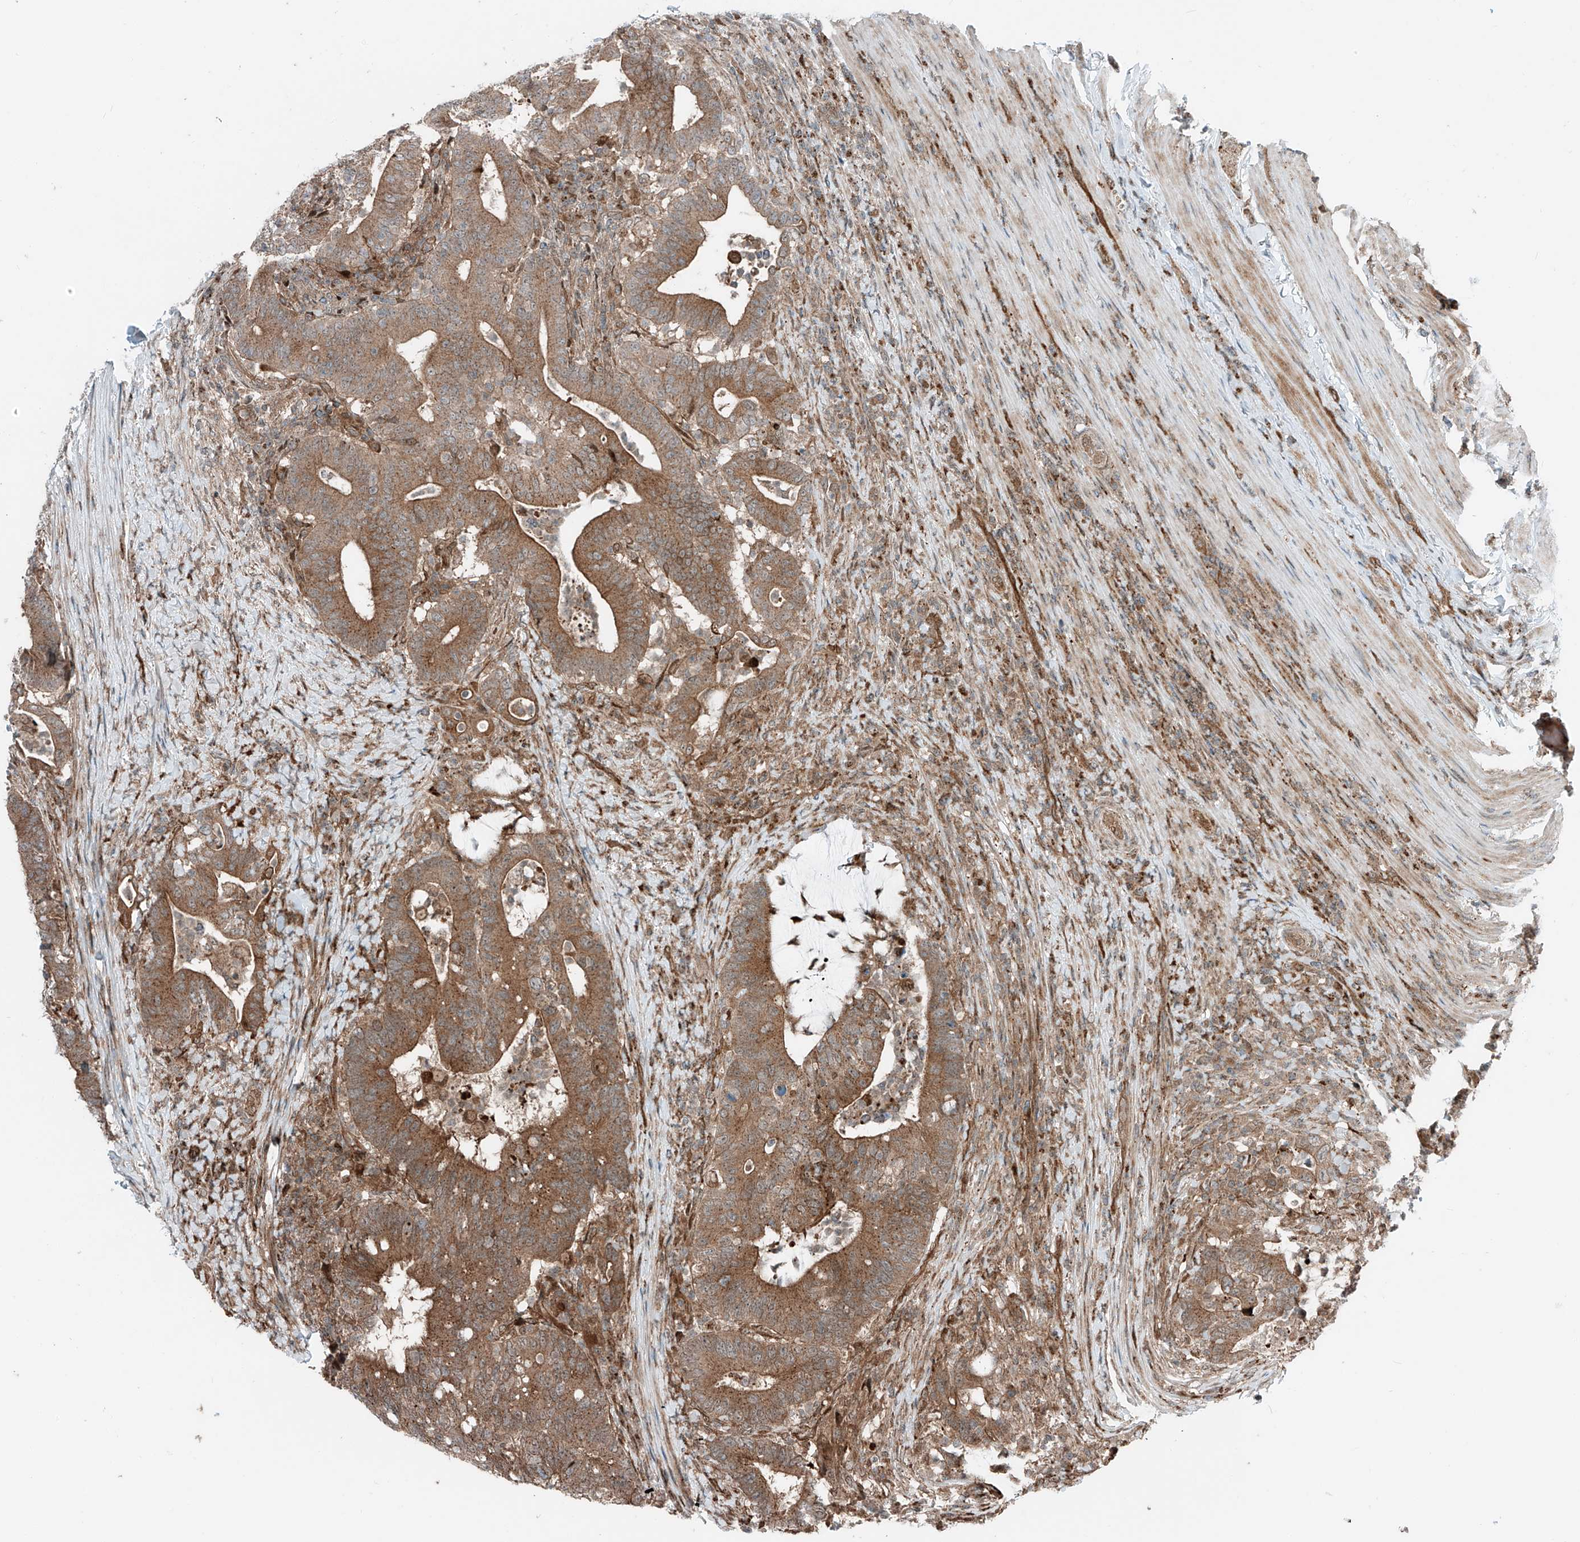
{"staining": {"intensity": "moderate", "quantity": ">75%", "location": "cytoplasmic/membranous"}, "tissue": "colorectal cancer", "cell_type": "Tumor cells", "image_type": "cancer", "snomed": [{"axis": "morphology", "description": "Adenocarcinoma, NOS"}, {"axis": "topography", "description": "Colon"}], "caption": "IHC of colorectal cancer displays medium levels of moderate cytoplasmic/membranous expression in approximately >75% of tumor cells. (brown staining indicates protein expression, while blue staining denotes nuclei).", "gene": "USP48", "patient": {"sex": "female", "age": 66}}